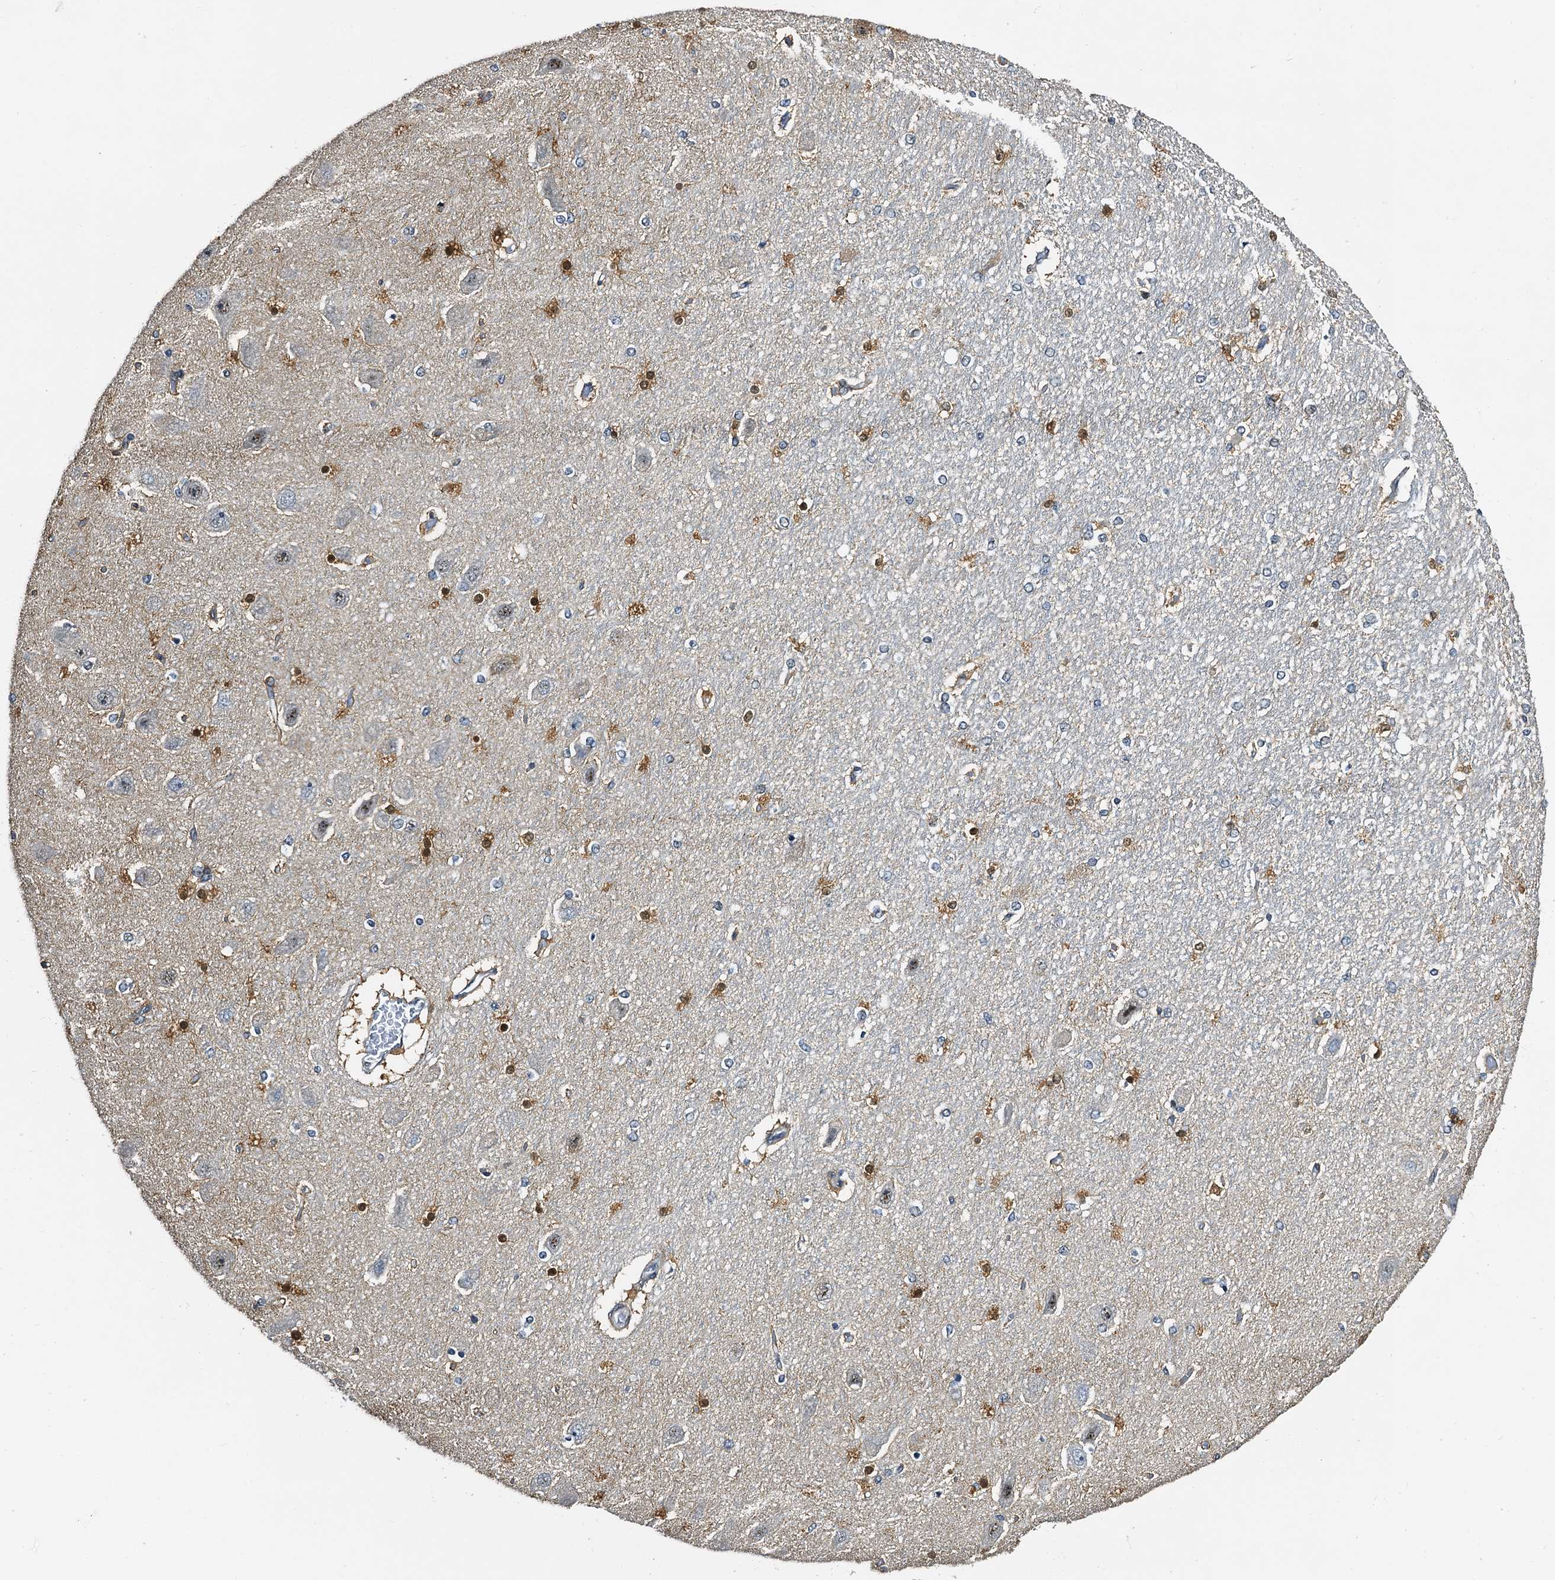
{"staining": {"intensity": "strong", "quantity": "<25%", "location": "cytoplasmic/membranous,nuclear"}, "tissue": "hippocampus", "cell_type": "Glial cells", "image_type": "normal", "snomed": [{"axis": "morphology", "description": "Normal tissue, NOS"}, {"axis": "topography", "description": "Hippocampus"}], "caption": "Immunohistochemical staining of benign human hippocampus shows medium levels of strong cytoplasmic/membranous,nuclear positivity in about <25% of glial cells.", "gene": "FAM222A", "patient": {"sex": "female", "age": 54}}